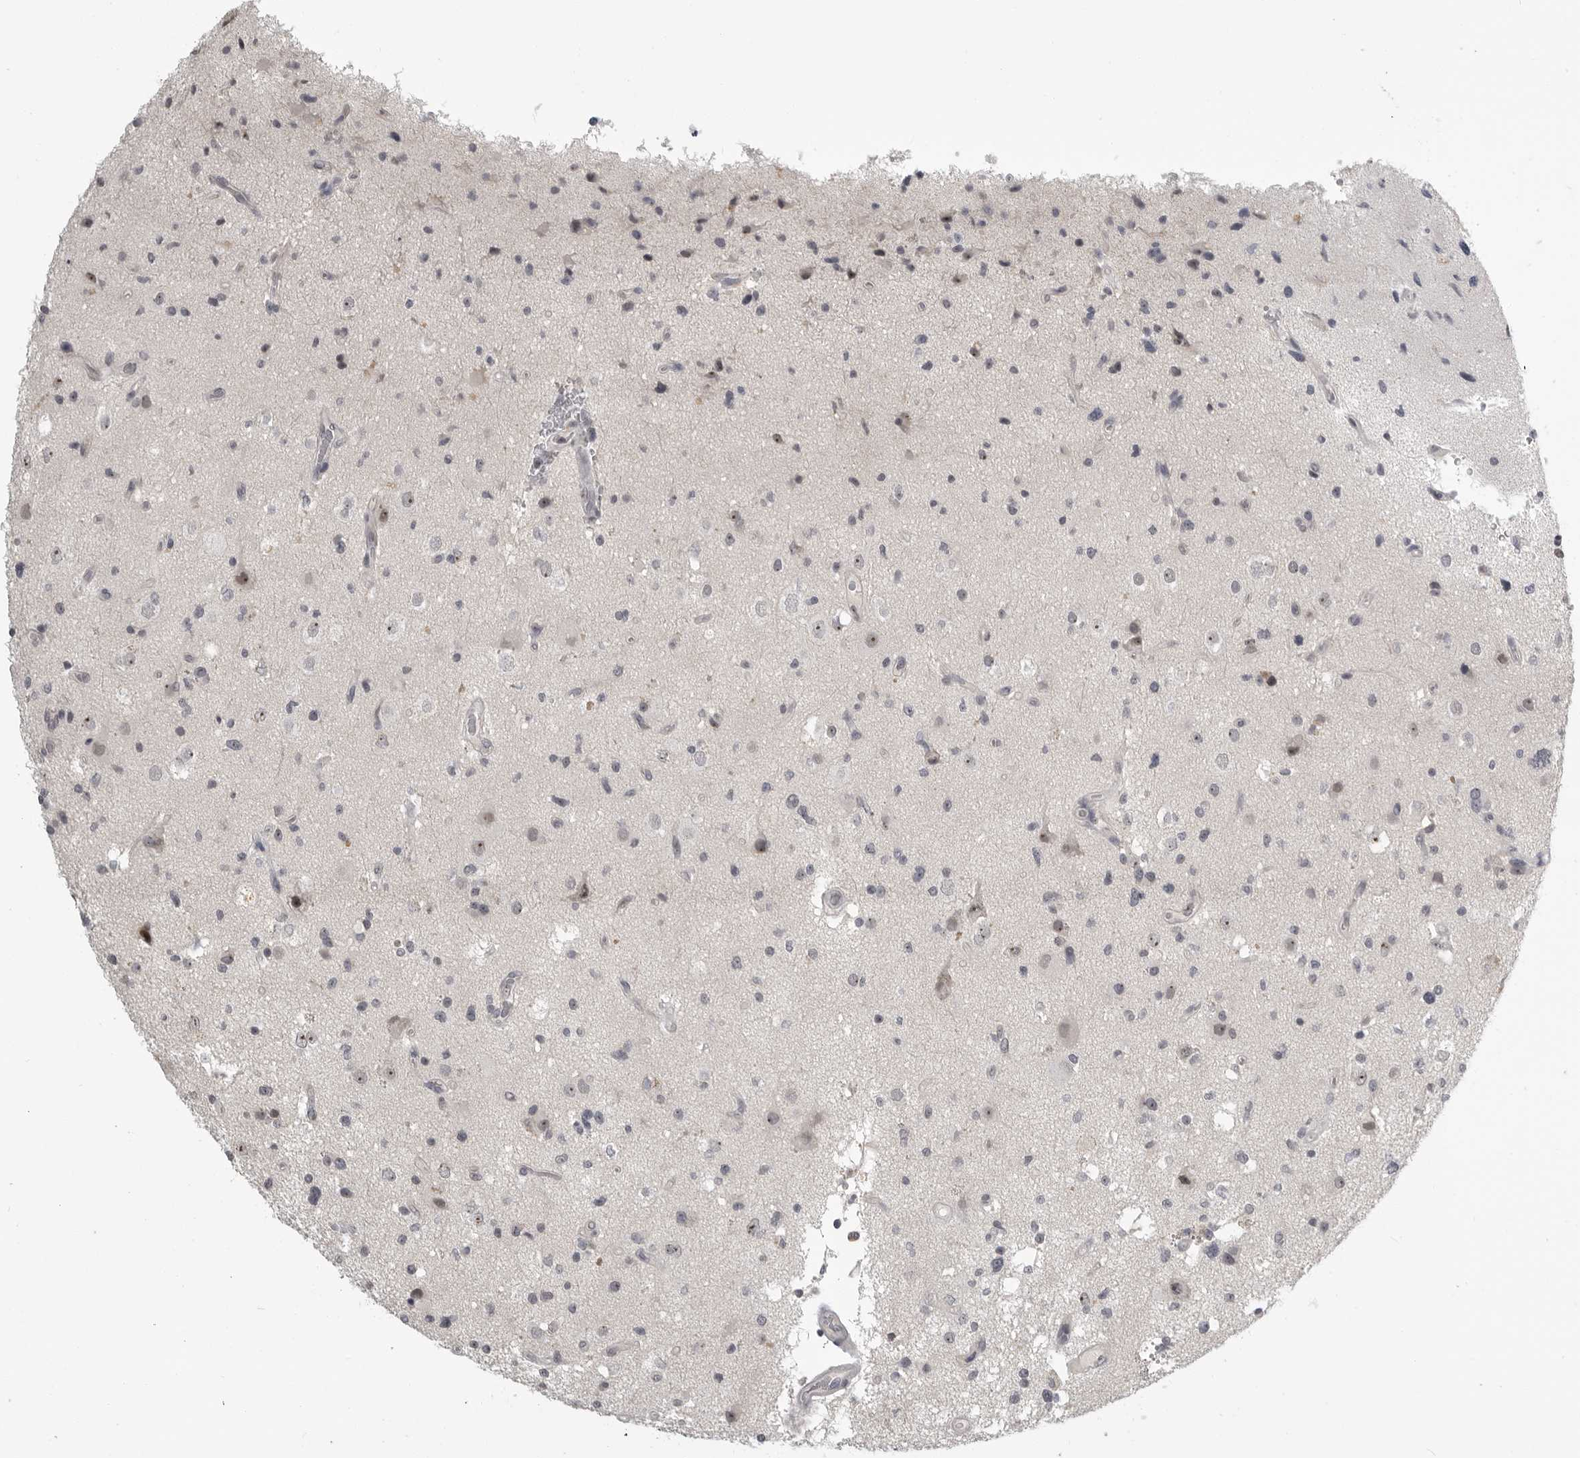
{"staining": {"intensity": "negative", "quantity": "none", "location": "none"}, "tissue": "glioma", "cell_type": "Tumor cells", "image_type": "cancer", "snomed": [{"axis": "morphology", "description": "Glioma, malignant, High grade"}, {"axis": "topography", "description": "Brain"}], "caption": "Protein analysis of glioma shows no significant positivity in tumor cells. (DAB (3,3'-diaminobenzidine) IHC, high magnification).", "gene": "MRTO4", "patient": {"sex": "male", "age": 33}}